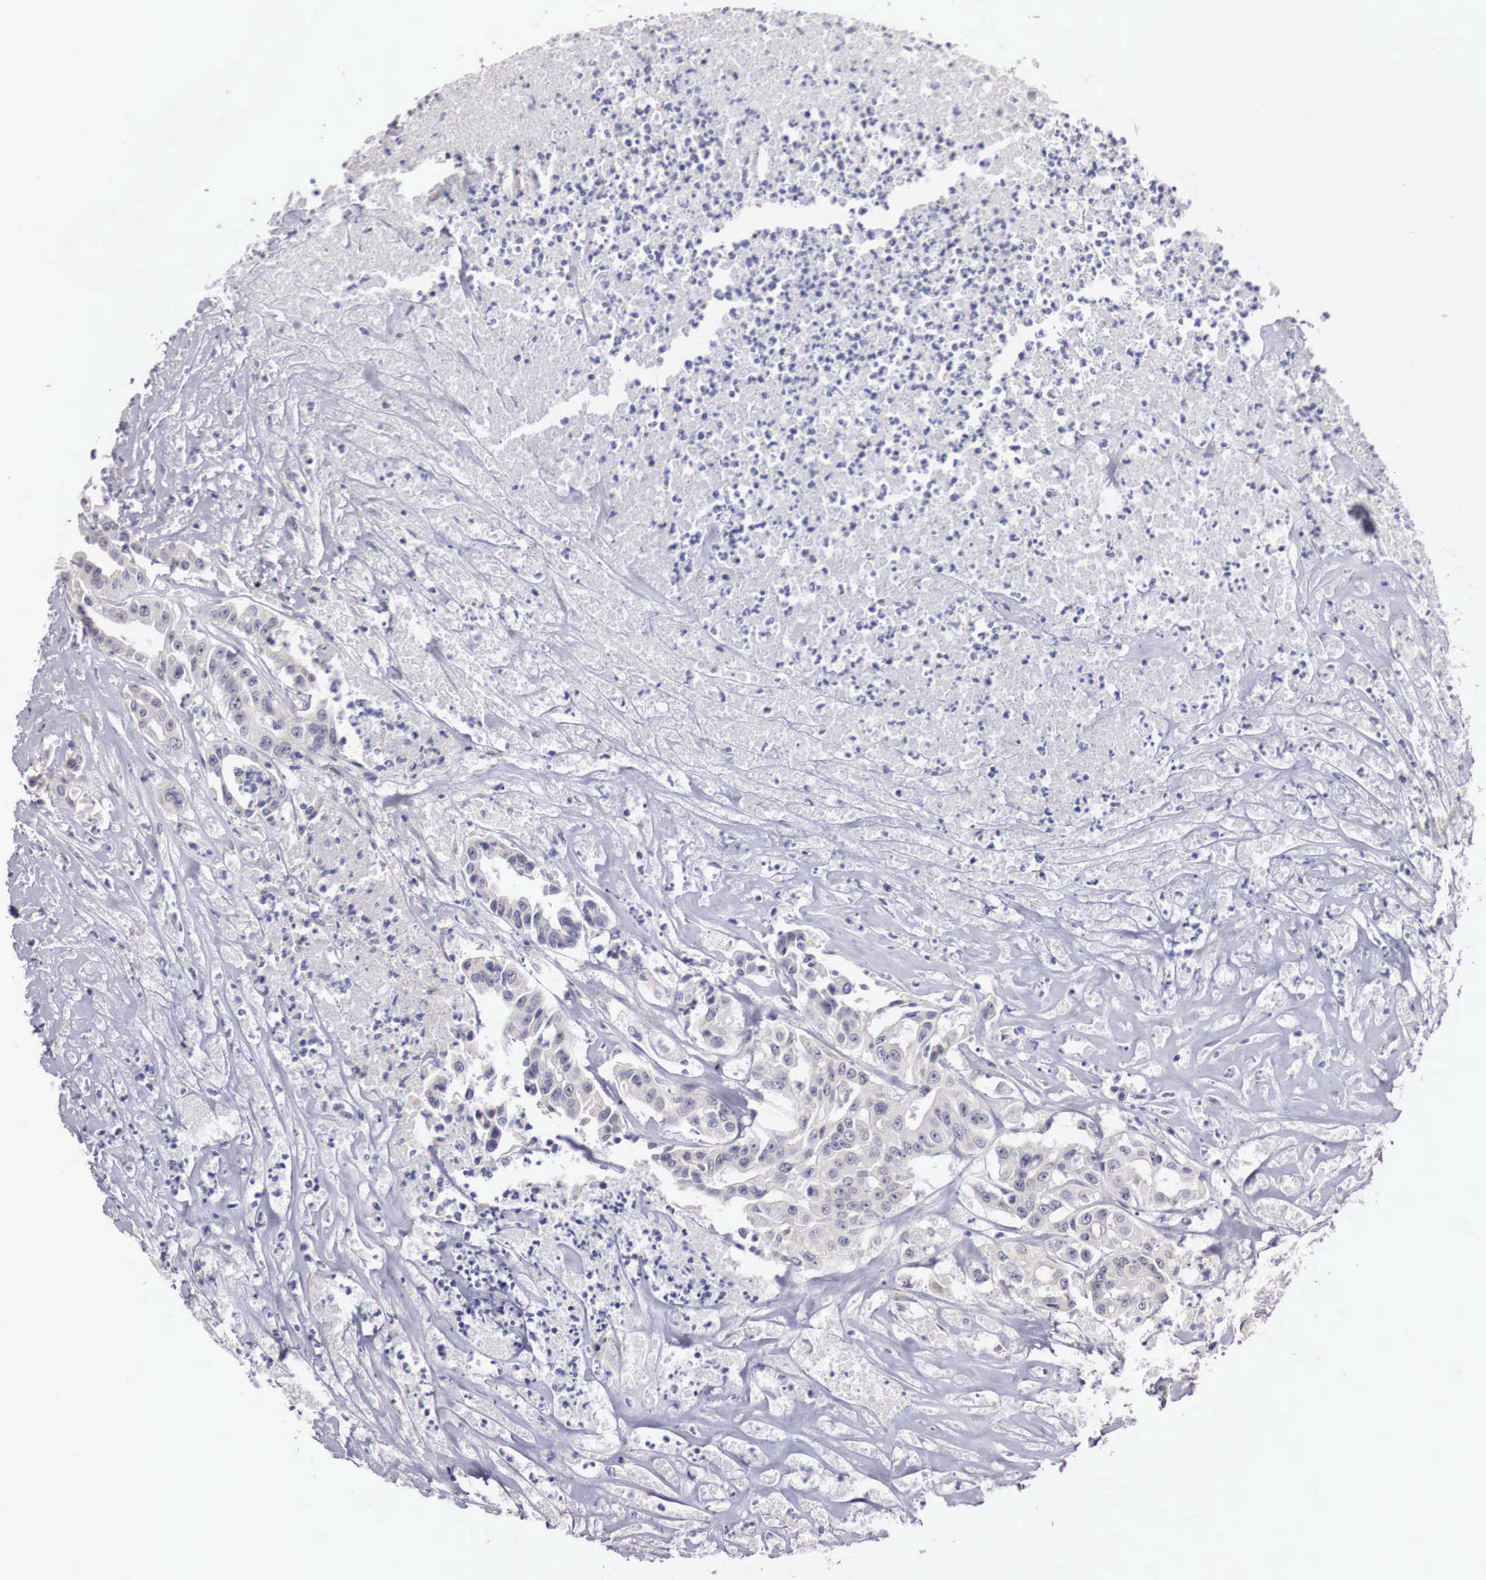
{"staining": {"intensity": "negative", "quantity": "none", "location": "none"}, "tissue": "colorectal cancer", "cell_type": "Tumor cells", "image_type": "cancer", "snomed": [{"axis": "morphology", "description": "Adenocarcinoma, NOS"}, {"axis": "topography", "description": "Colon"}], "caption": "Human colorectal adenocarcinoma stained for a protein using immunohistochemistry exhibits no staining in tumor cells.", "gene": "ENOX2", "patient": {"sex": "female", "age": 70}}